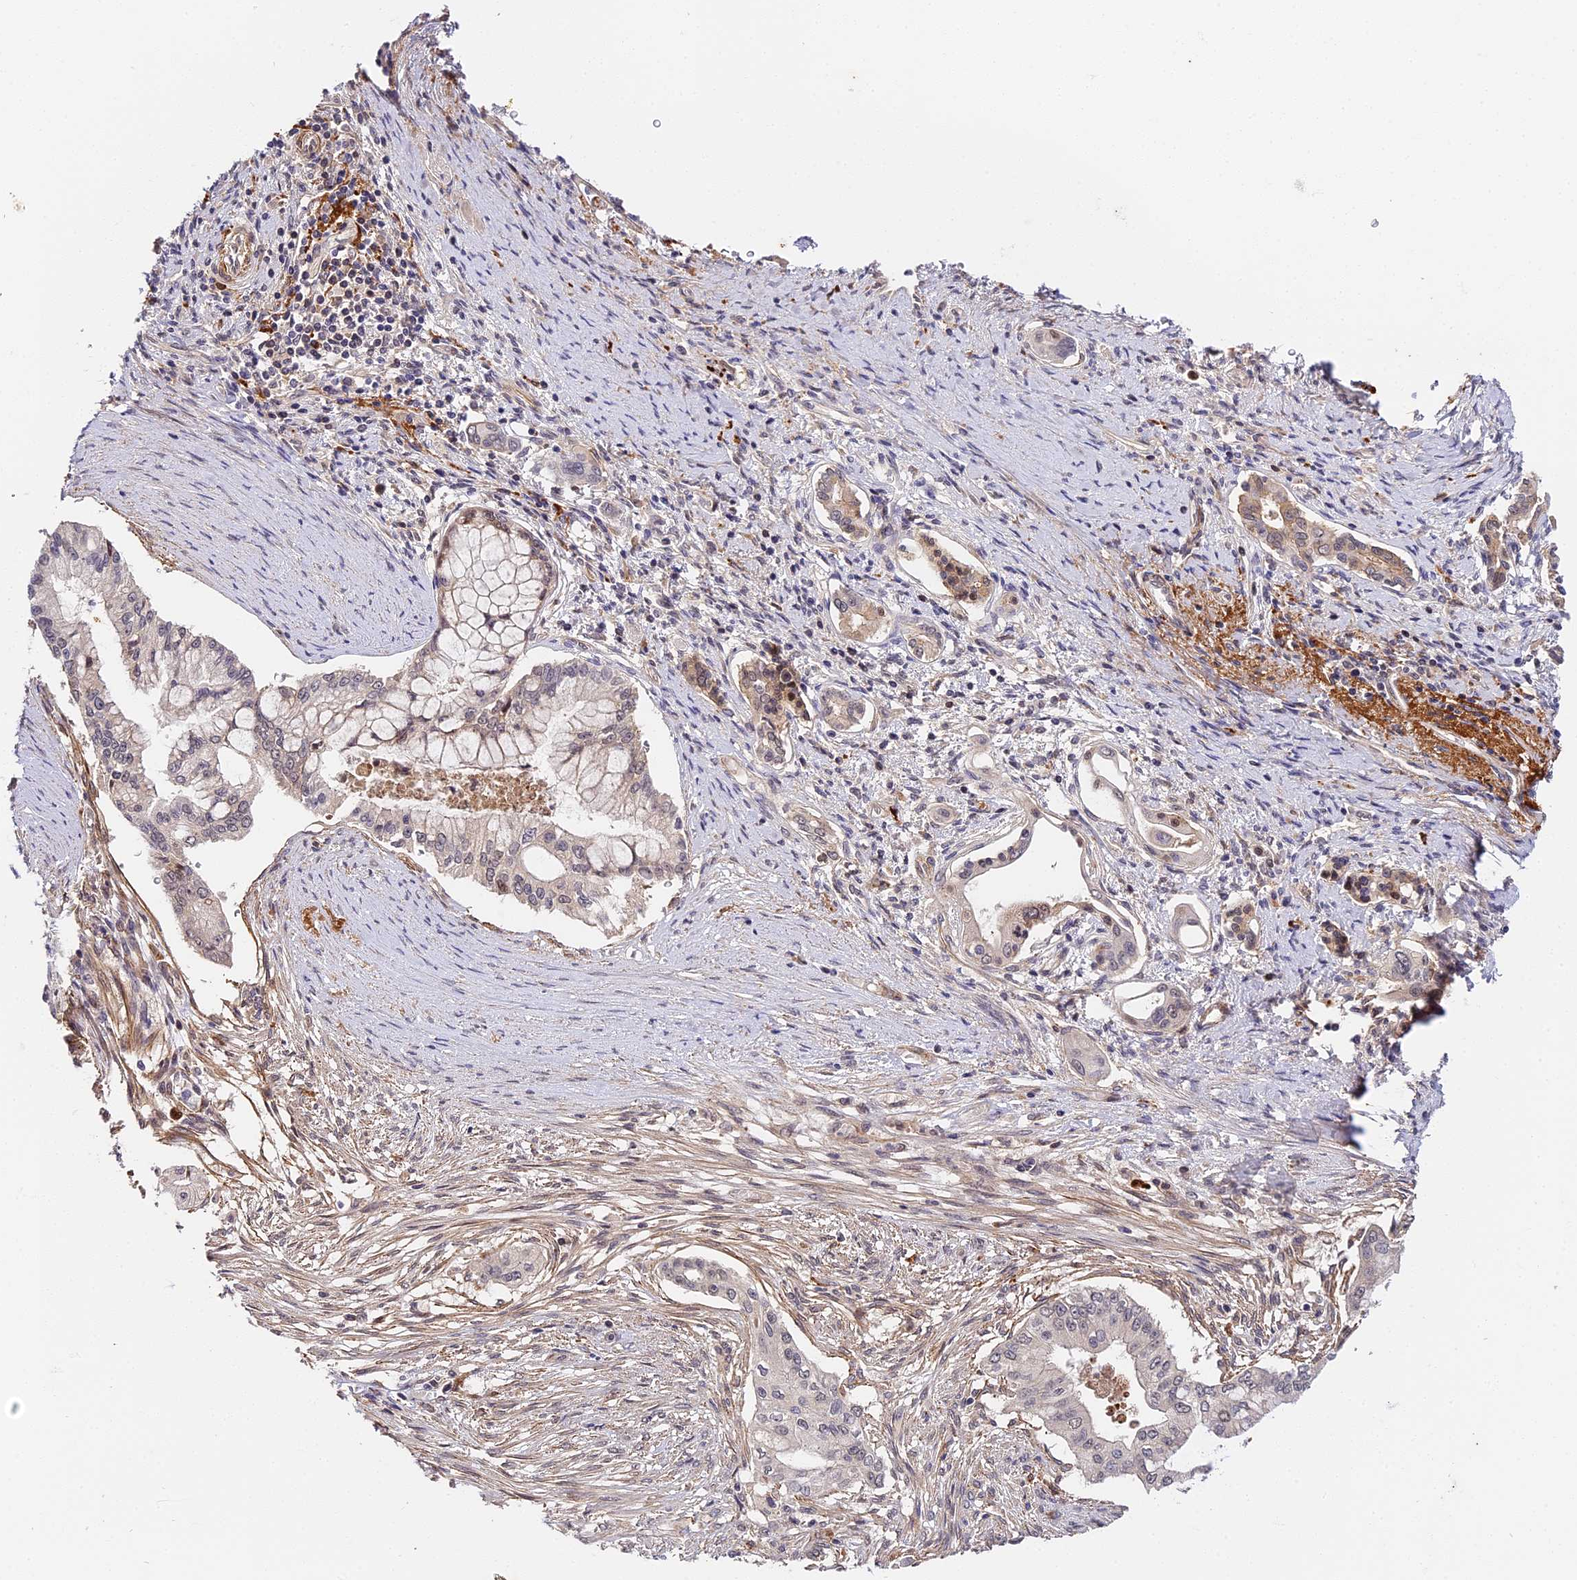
{"staining": {"intensity": "negative", "quantity": "none", "location": "none"}, "tissue": "pancreatic cancer", "cell_type": "Tumor cells", "image_type": "cancer", "snomed": [{"axis": "morphology", "description": "Adenocarcinoma, NOS"}, {"axis": "topography", "description": "Pancreas"}], "caption": "Pancreatic cancer (adenocarcinoma) stained for a protein using immunohistochemistry (IHC) exhibits no positivity tumor cells.", "gene": "IMPACT", "patient": {"sex": "male", "age": 46}}